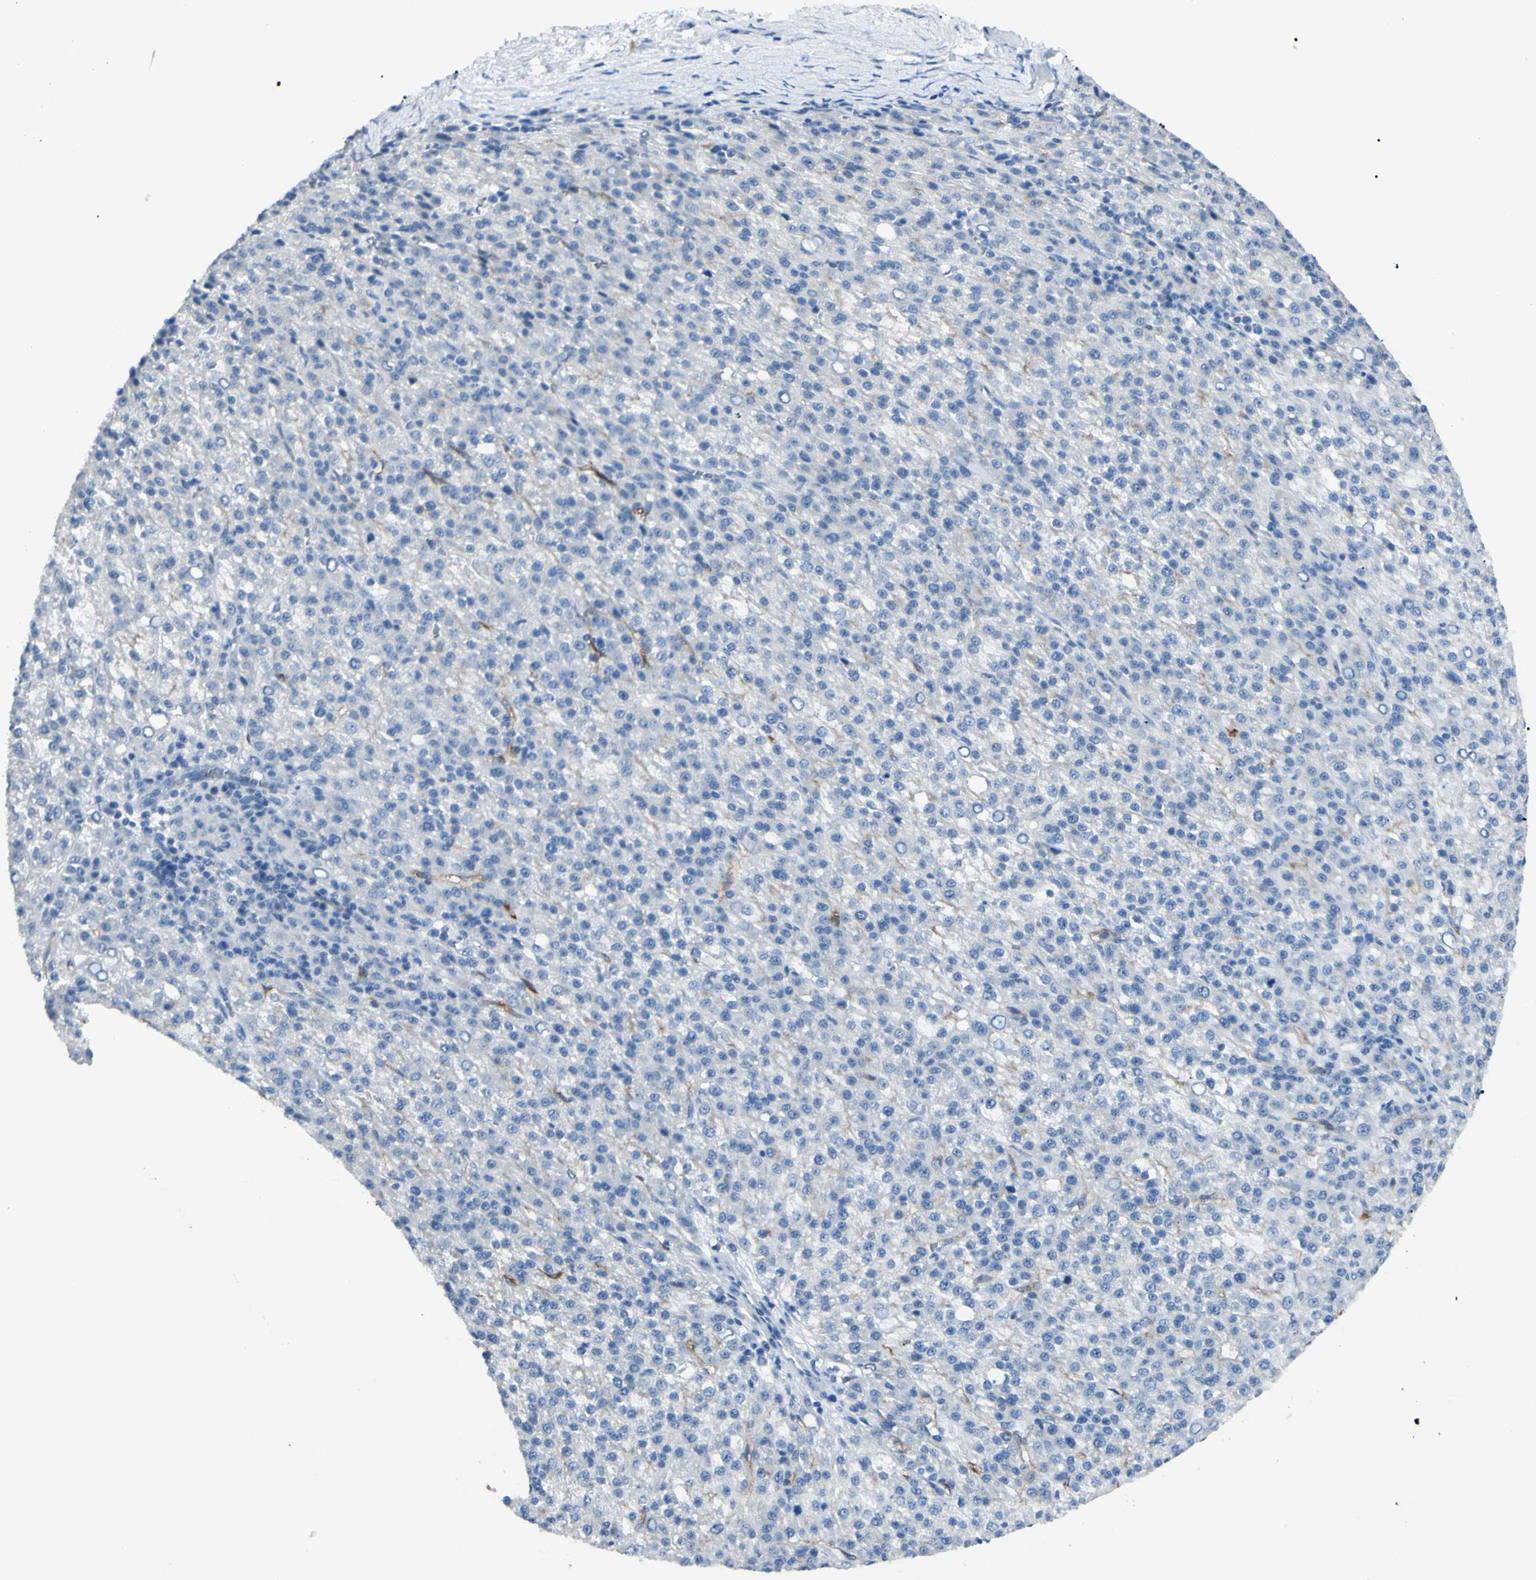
{"staining": {"intensity": "negative", "quantity": "none", "location": "none"}, "tissue": "liver cancer", "cell_type": "Tumor cells", "image_type": "cancer", "snomed": [{"axis": "morphology", "description": "Carcinoma, Hepatocellular, NOS"}, {"axis": "topography", "description": "Liver"}], "caption": "DAB immunohistochemical staining of liver cancer (hepatocellular carcinoma) demonstrates no significant expression in tumor cells. Brightfield microscopy of IHC stained with DAB (3,3'-diaminobenzidine) (brown) and hematoxylin (blue), captured at high magnification.", "gene": "FOLH1", "patient": {"sex": "female", "age": 58}}